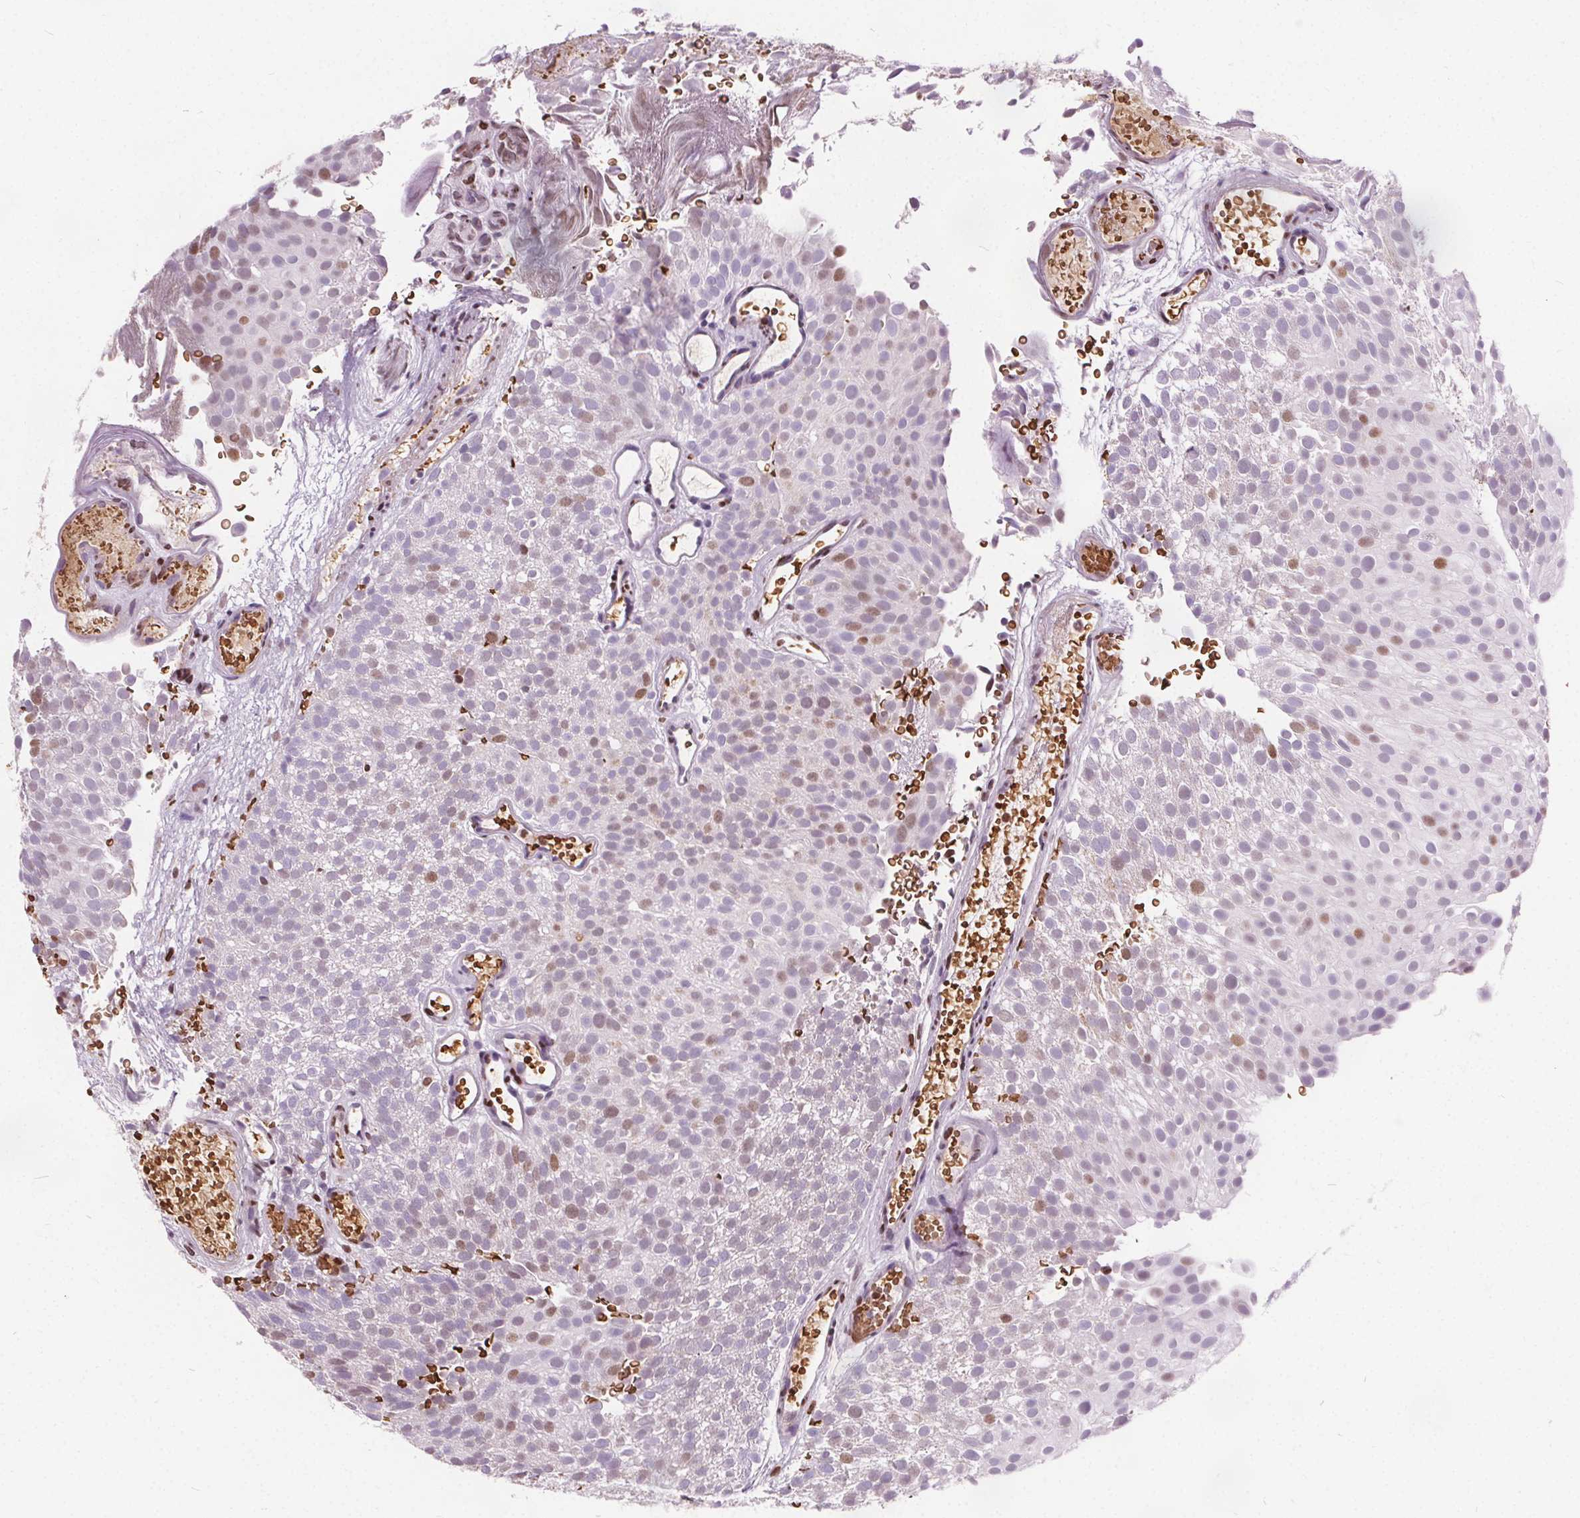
{"staining": {"intensity": "moderate", "quantity": "<25%", "location": "nuclear"}, "tissue": "urothelial cancer", "cell_type": "Tumor cells", "image_type": "cancer", "snomed": [{"axis": "morphology", "description": "Urothelial carcinoma, Low grade"}, {"axis": "topography", "description": "Urinary bladder"}], "caption": "Approximately <25% of tumor cells in human urothelial carcinoma (low-grade) exhibit moderate nuclear protein positivity as visualized by brown immunohistochemical staining.", "gene": "ISLR2", "patient": {"sex": "male", "age": 78}}